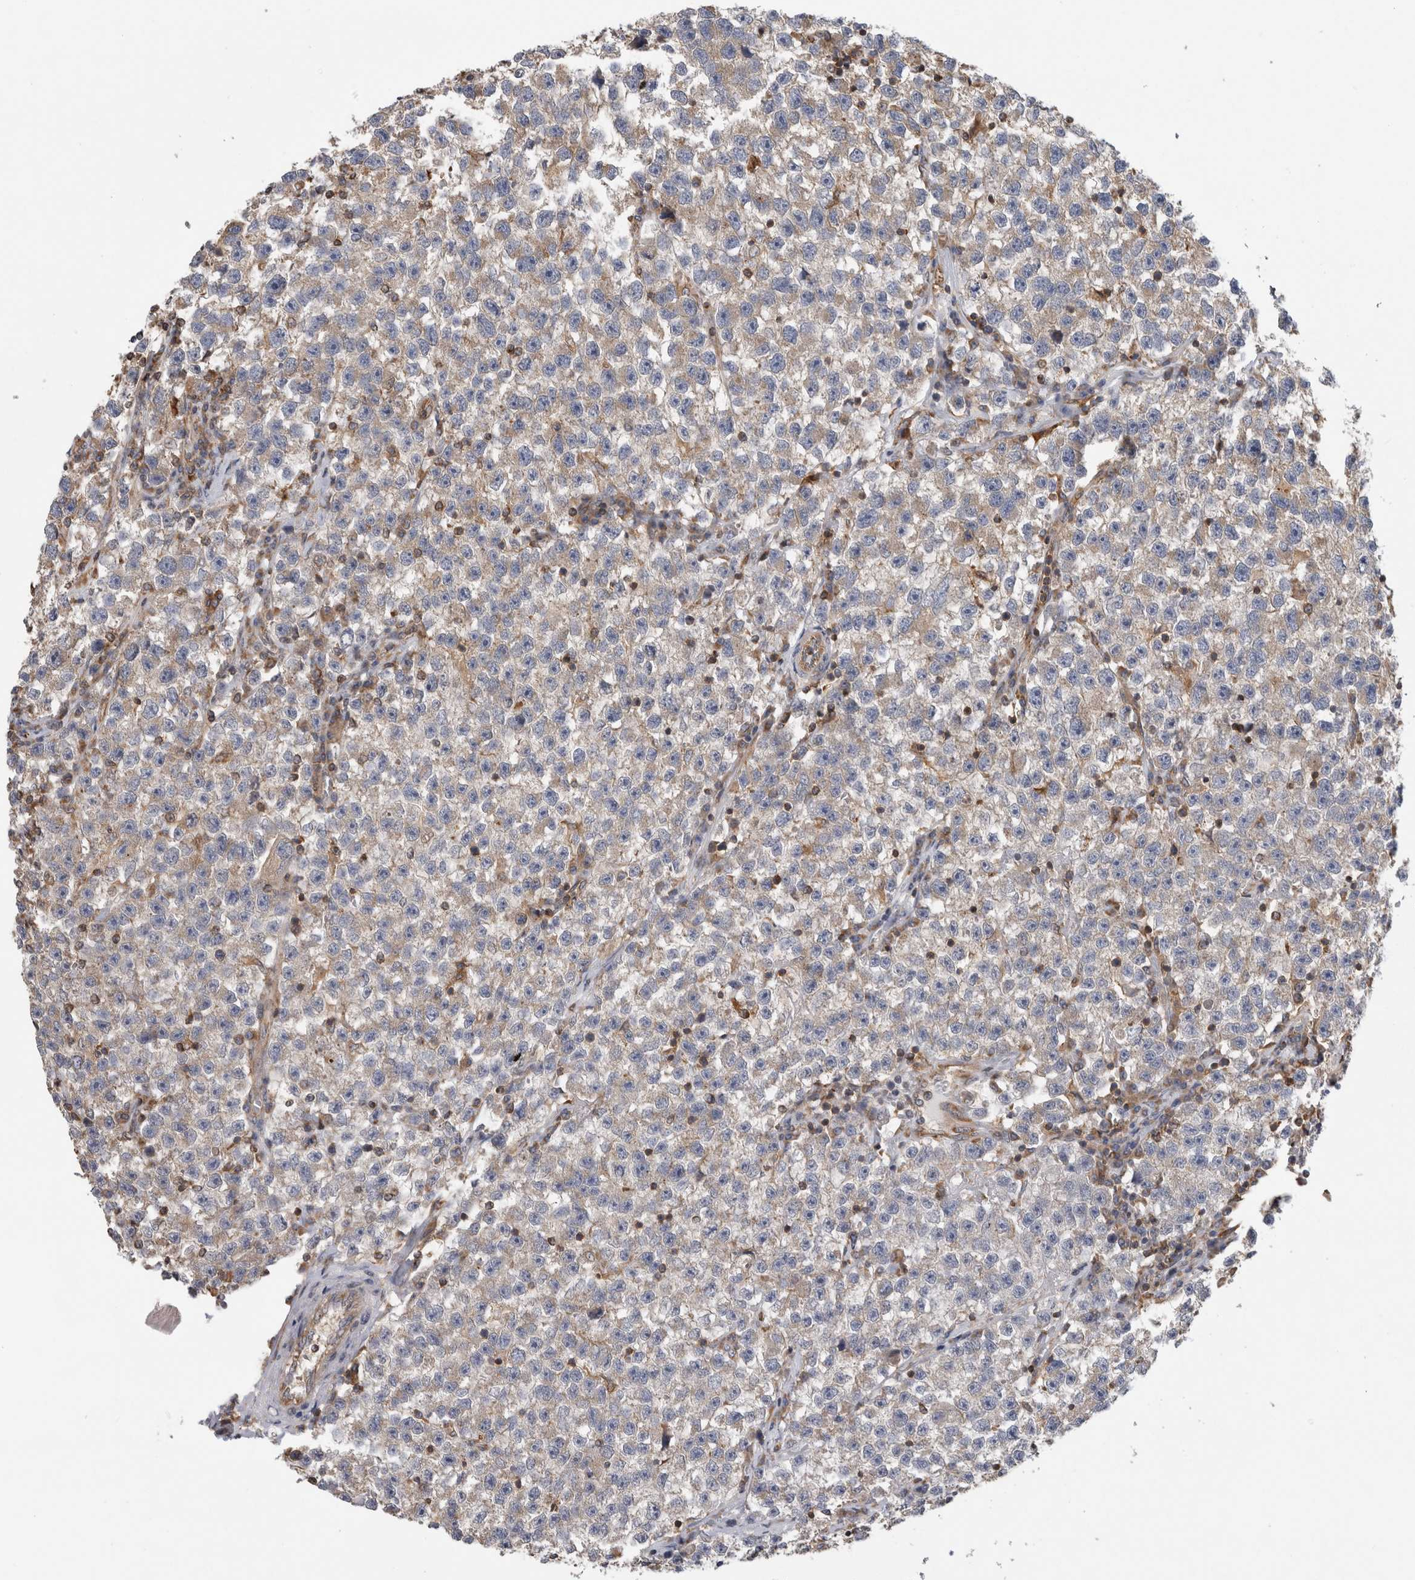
{"staining": {"intensity": "weak", "quantity": "25%-75%", "location": "cytoplasmic/membranous"}, "tissue": "testis cancer", "cell_type": "Tumor cells", "image_type": "cancer", "snomed": [{"axis": "morphology", "description": "Seminoma, NOS"}, {"axis": "topography", "description": "Testis"}], "caption": "The photomicrograph demonstrates immunohistochemical staining of seminoma (testis). There is weak cytoplasmic/membranous positivity is identified in approximately 25%-75% of tumor cells. (DAB (3,3'-diaminobenzidine) IHC, brown staining for protein, blue staining for nuclei).", "gene": "GRIK2", "patient": {"sex": "male", "age": 22}}